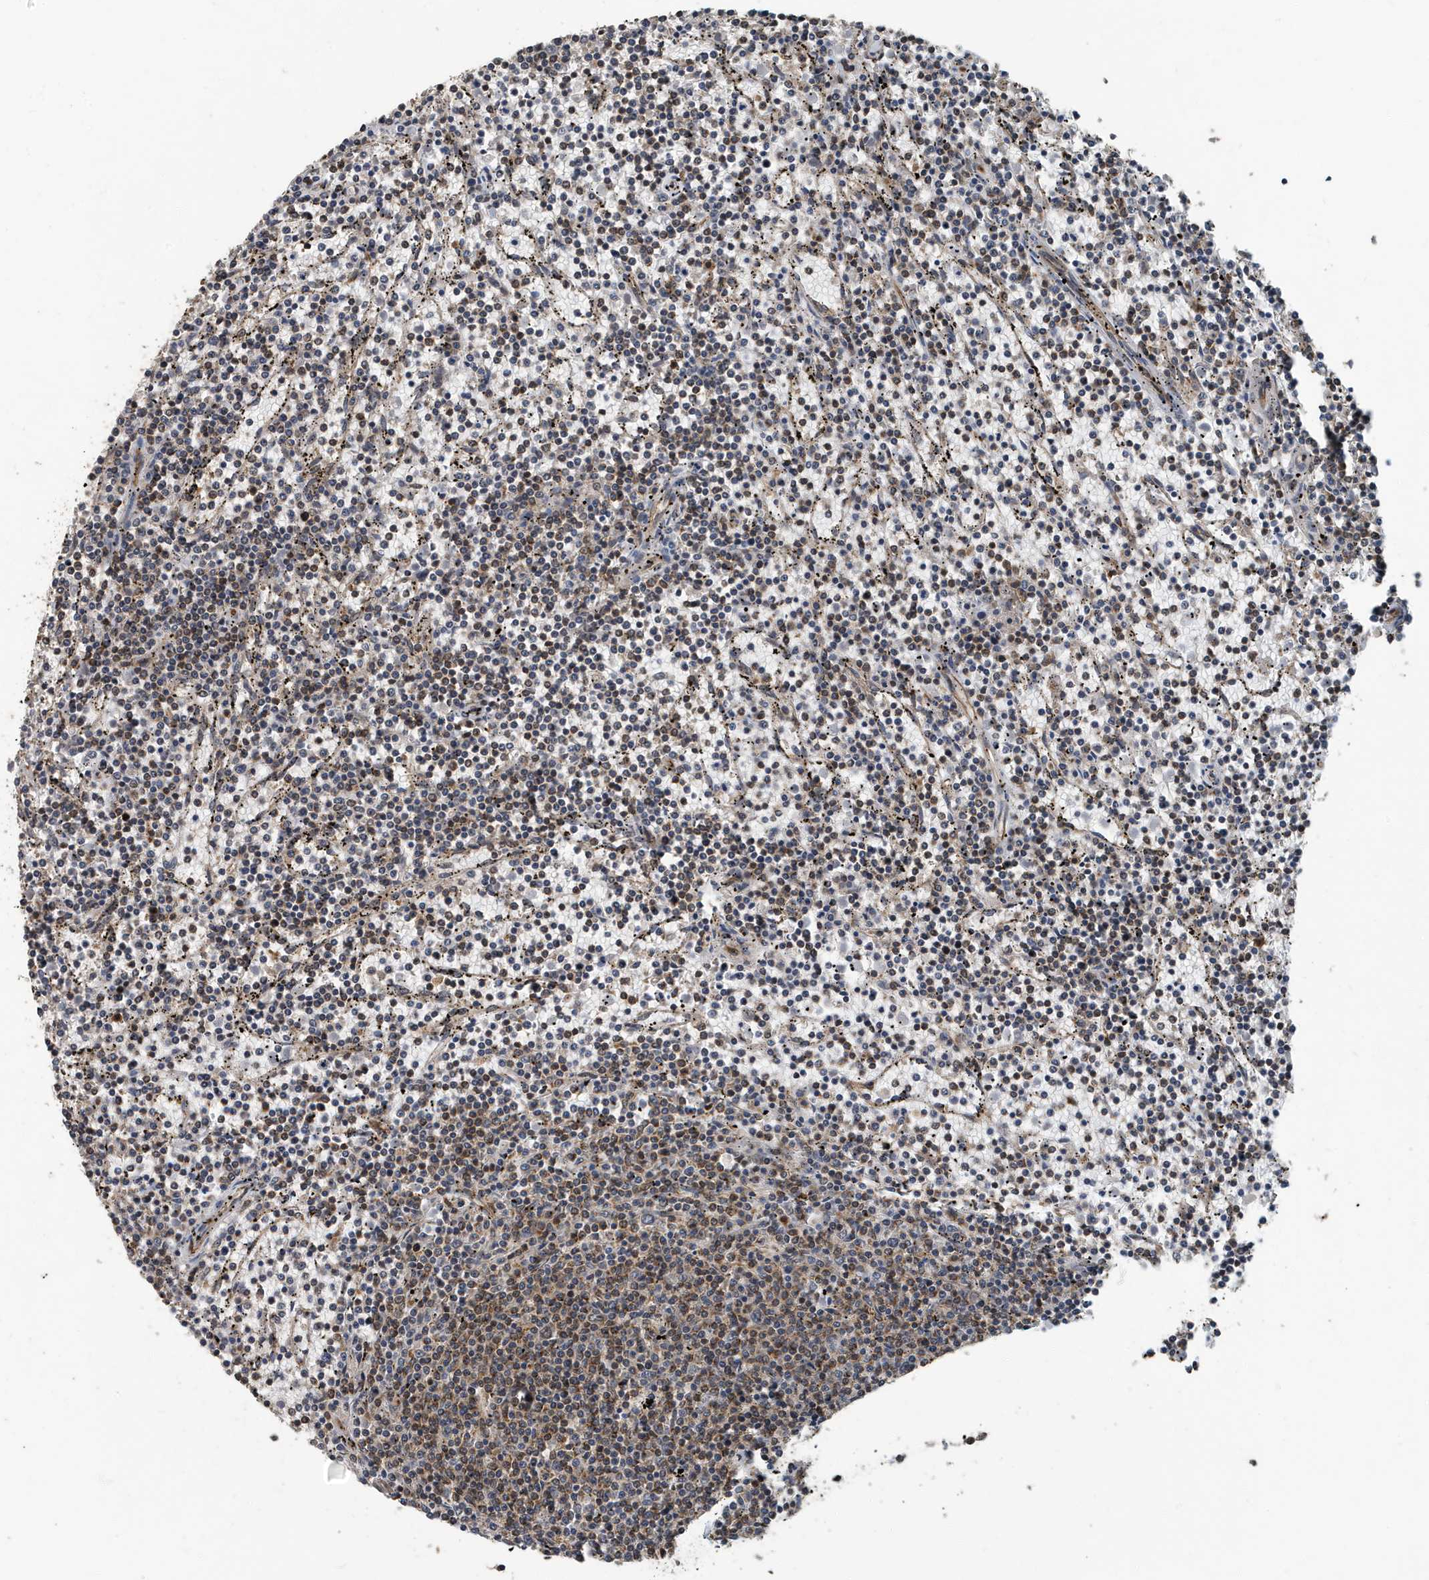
{"staining": {"intensity": "weak", "quantity": "<25%", "location": "cytoplasmic/membranous"}, "tissue": "lymphoma", "cell_type": "Tumor cells", "image_type": "cancer", "snomed": [{"axis": "morphology", "description": "Malignant lymphoma, non-Hodgkin's type, Low grade"}, {"axis": "topography", "description": "Spleen"}], "caption": "Tumor cells are negative for protein expression in human low-grade malignant lymphoma, non-Hodgkin's type.", "gene": "KIF15", "patient": {"sex": "female", "age": 50}}